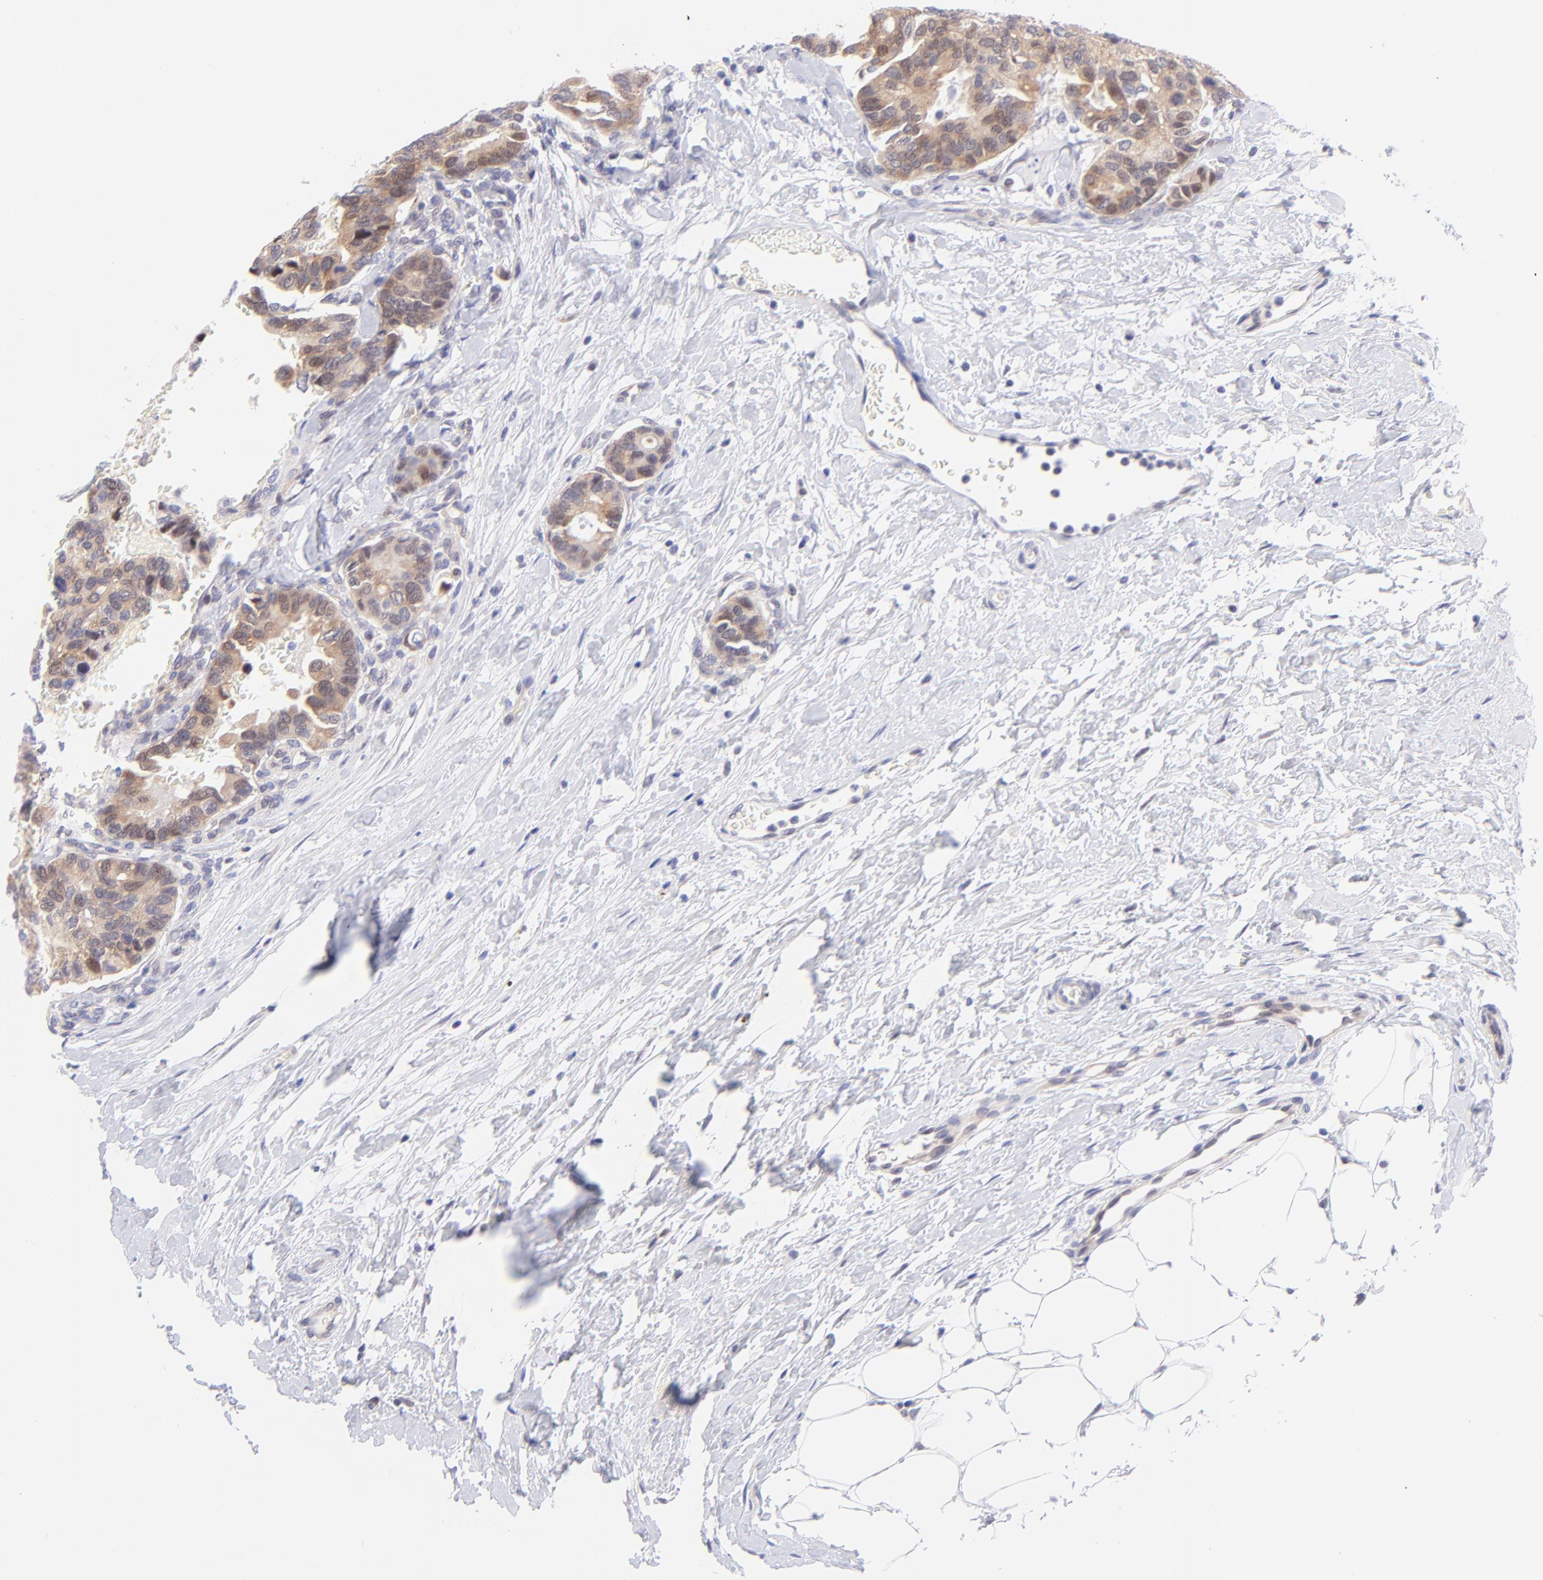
{"staining": {"intensity": "moderate", "quantity": "<25%", "location": "nuclear"}, "tissue": "breast cancer", "cell_type": "Tumor cells", "image_type": "cancer", "snomed": [{"axis": "morphology", "description": "Duct carcinoma"}, {"axis": "topography", "description": "Breast"}], "caption": "Immunohistochemistry (IHC) of human infiltrating ductal carcinoma (breast) exhibits low levels of moderate nuclear staining in about <25% of tumor cells.", "gene": "PBDC1", "patient": {"sex": "female", "age": 69}}